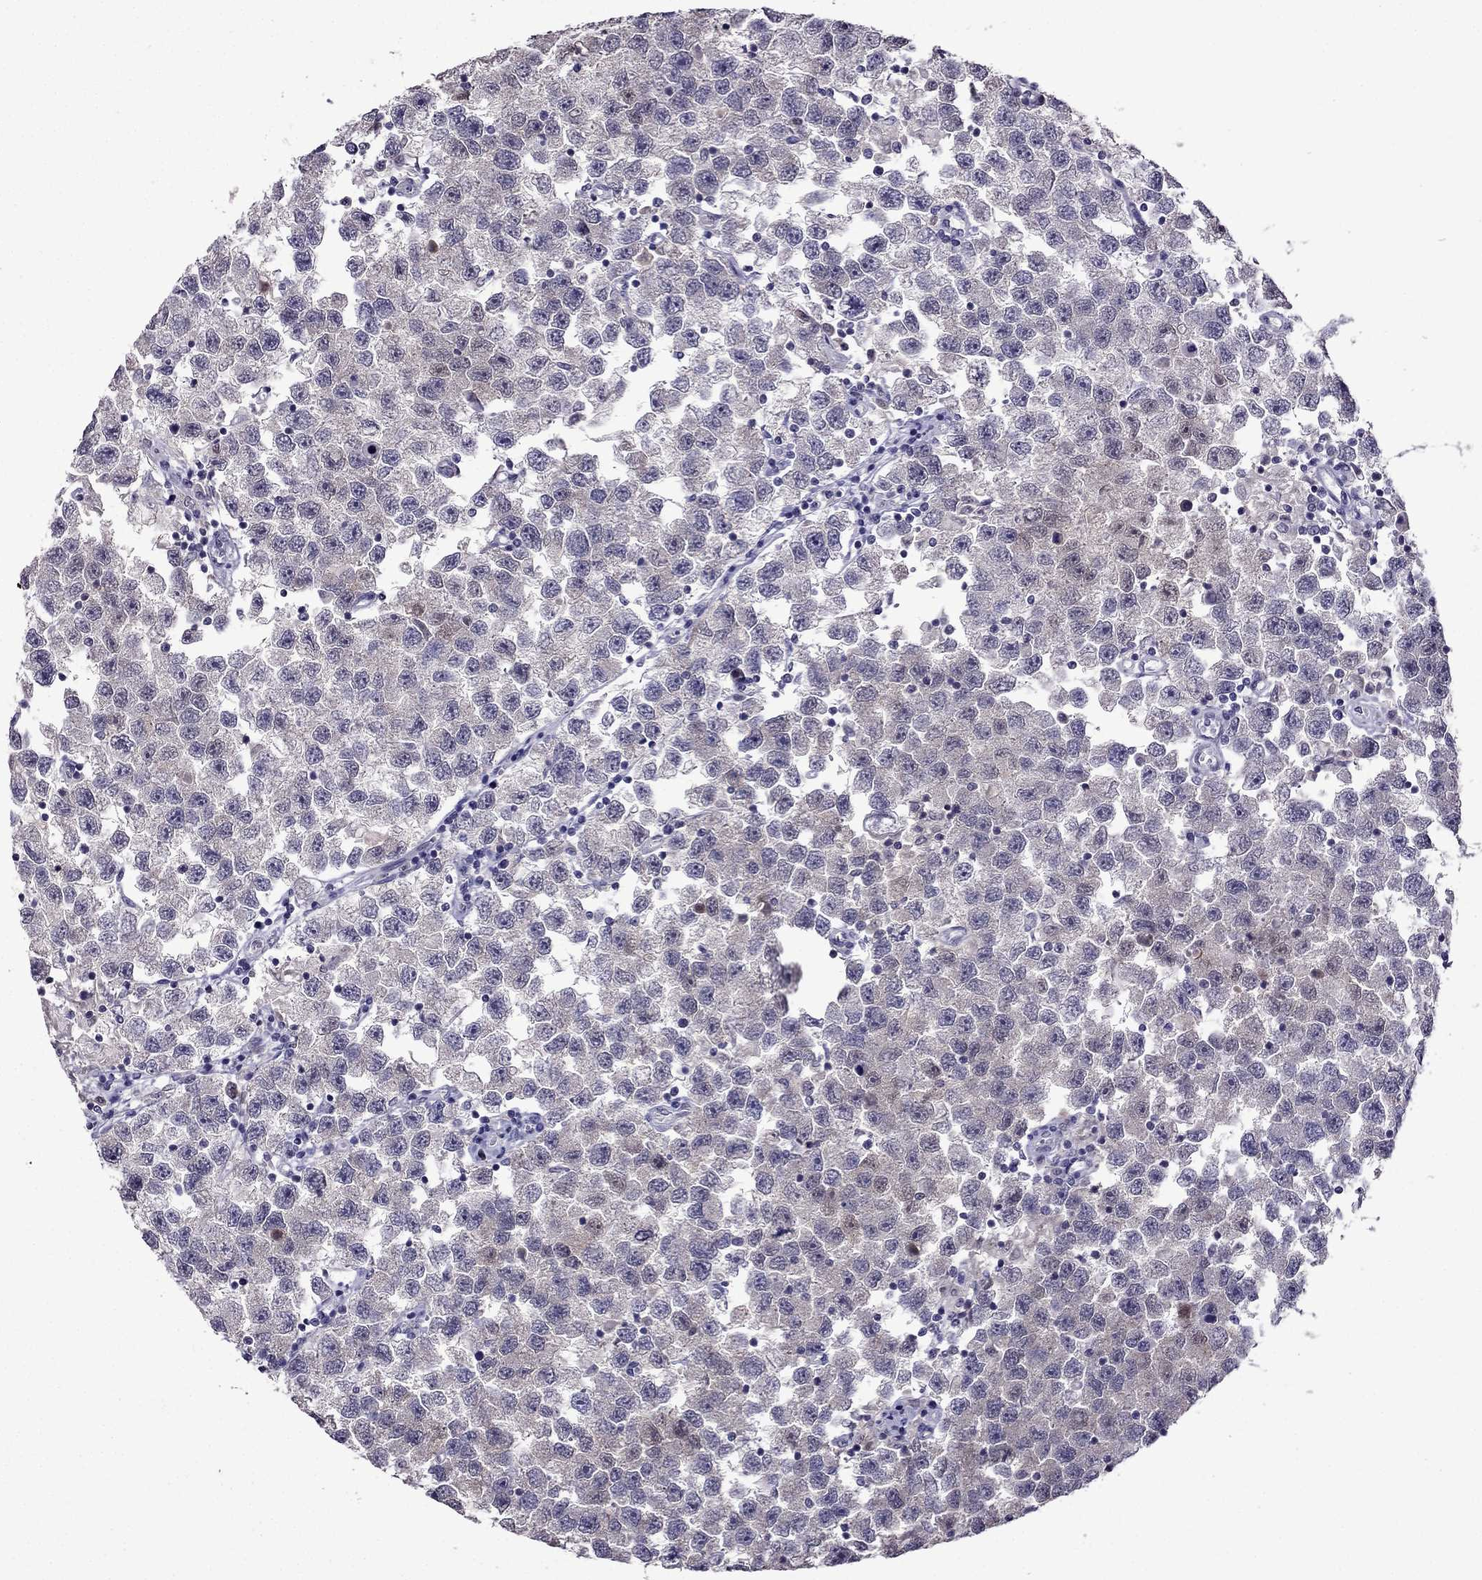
{"staining": {"intensity": "negative", "quantity": "none", "location": "none"}, "tissue": "testis cancer", "cell_type": "Tumor cells", "image_type": "cancer", "snomed": [{"axis": "morphology", "description": "Seminoma, NOS"}, {"axis": "topography", "description": "Testis"}], "caption": "Testis cancer stained for a protein using immunohistochemistry demonstrates no expression tumor cells.", "gene": "CDK5", "patient": {"sex": "male", "age": 26}}